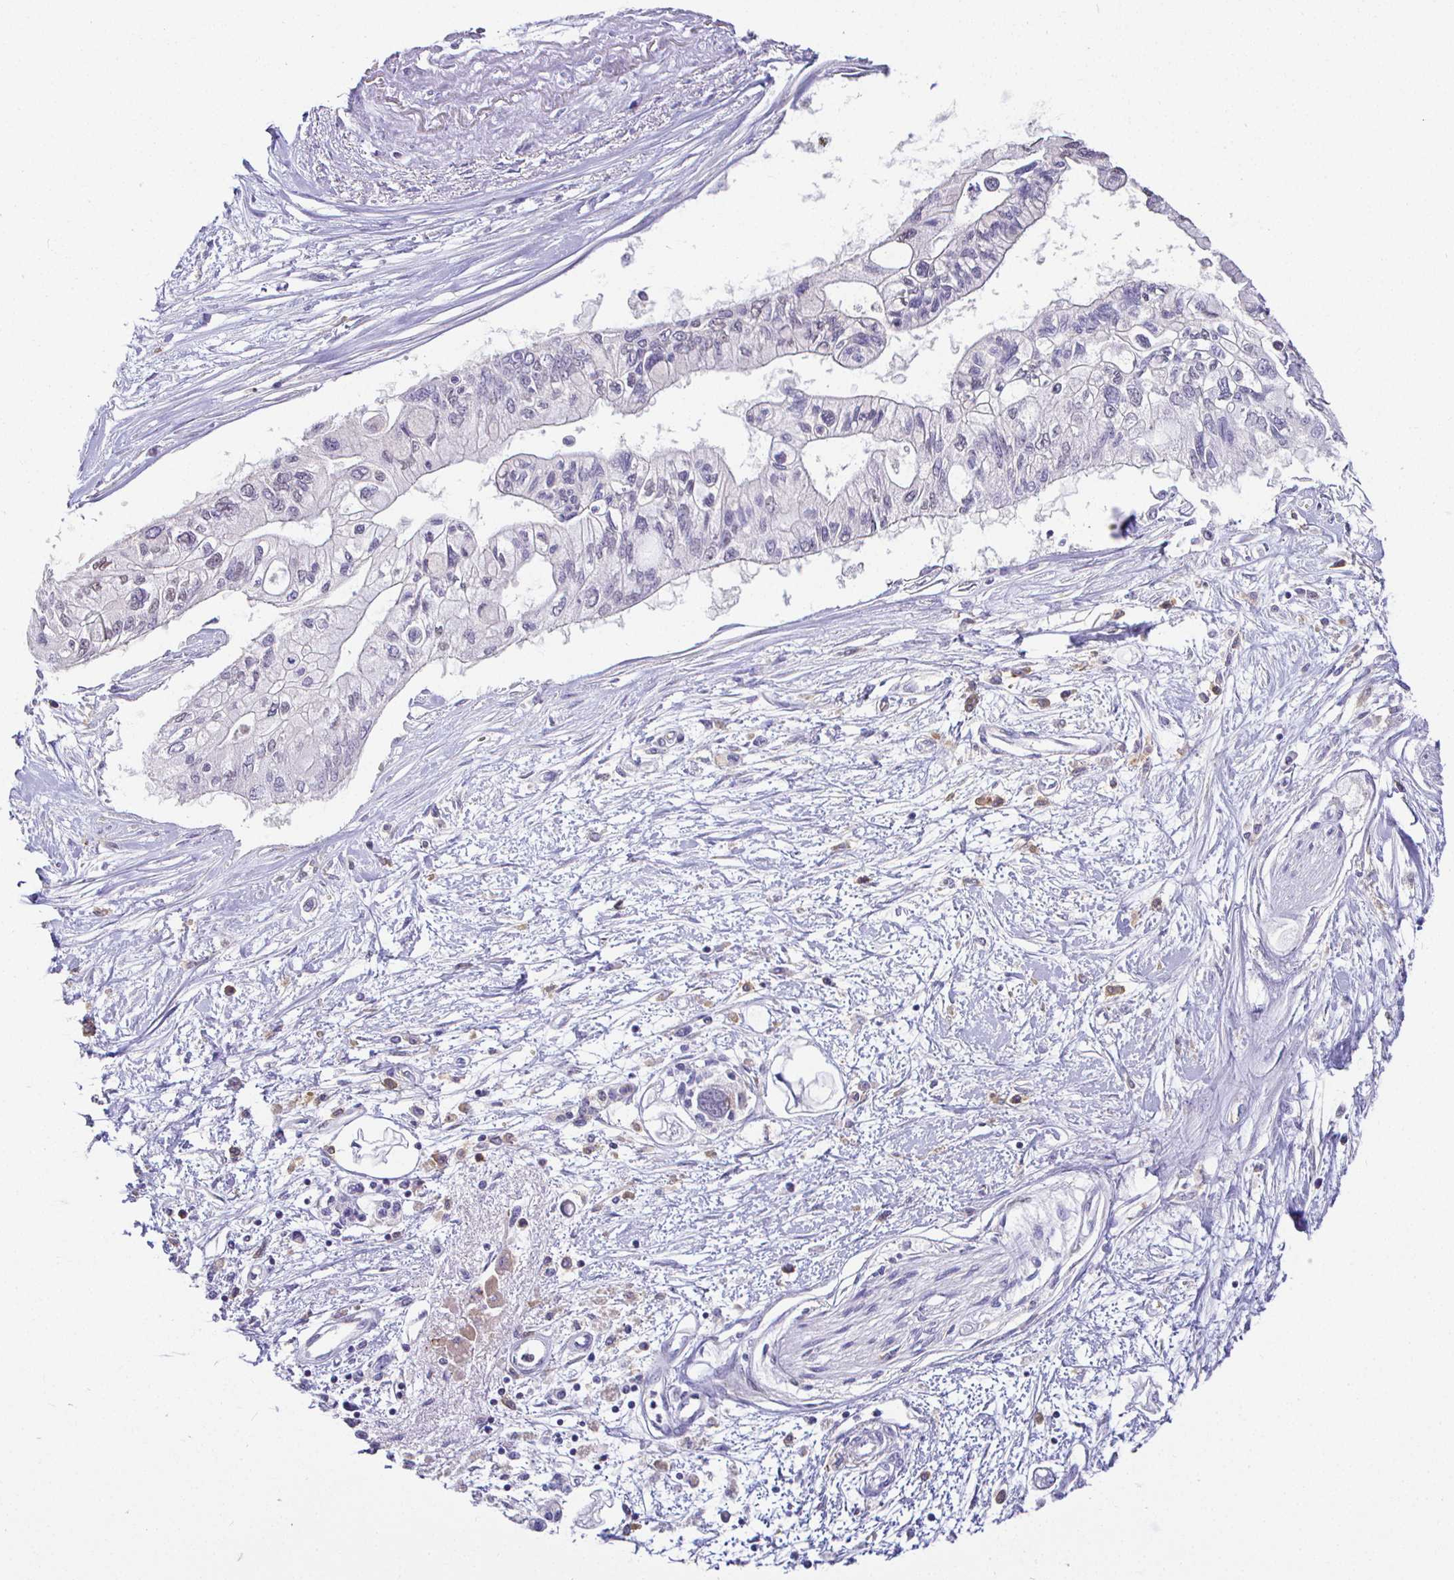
{"staining": {"intensity": "negative", "quantity": "none", "location": "none"}, "tissue": "pancreatic cancer", "cell_type": "Tumor cells", "image_type": "cancer", "snomed": [{"axis": "morphology", "description": "Adenocarcinoma, NOS"}, {"axis": "topography", "description": "Pancreas"}], "caption": "This is a histopathology image of immunohistochemistry (IHC) staining of pancreatic cancer (adenocarcinoma), which shows no staining in tumor cells. (IHC, brightfield microscopy, high magnification).", "gene": "SIRPA", "patient": {"sex": "female", "age": 77}}